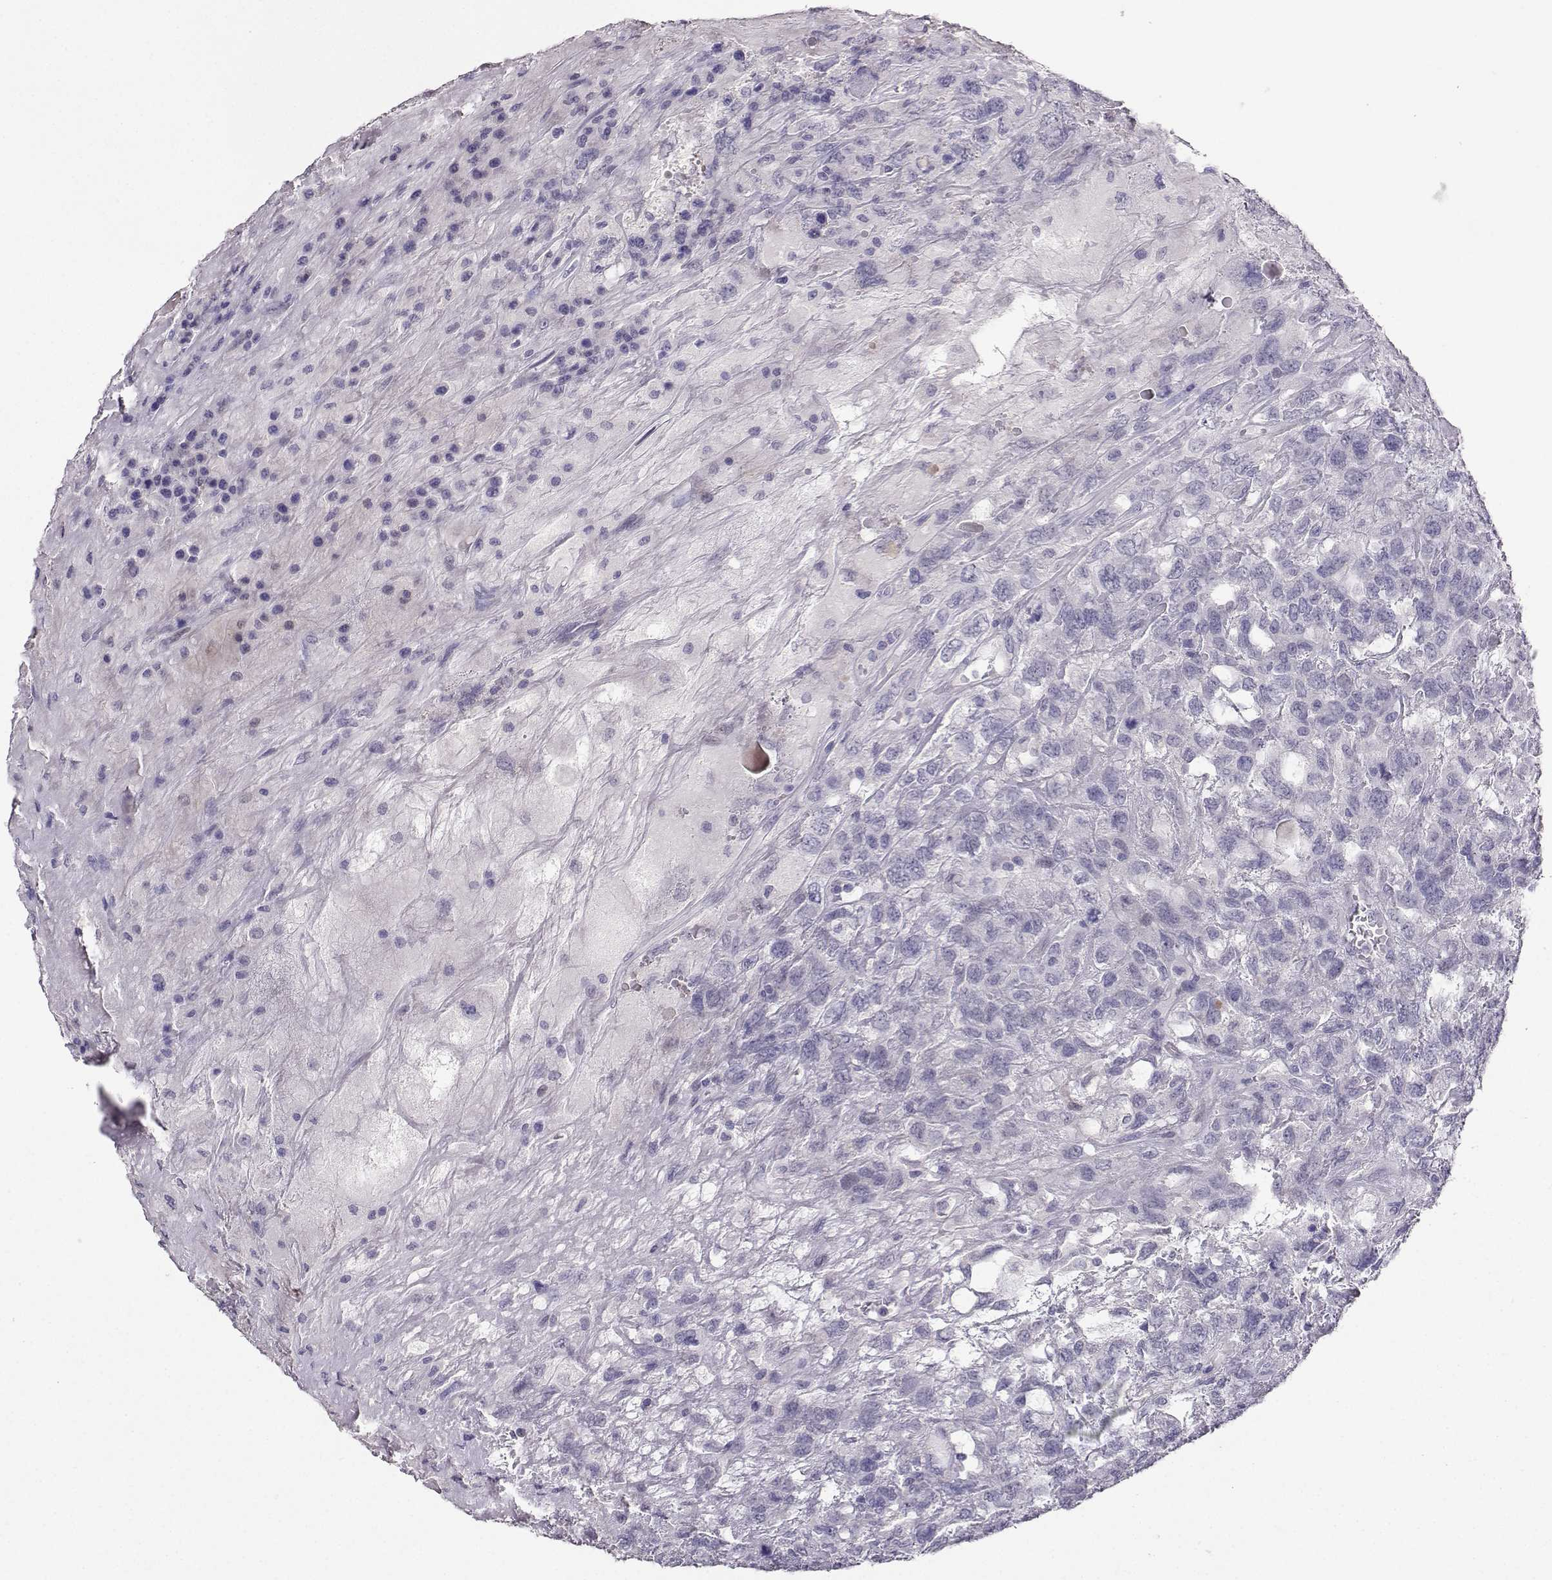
{"staining": {"intensity": "negative", "quantity": "none", "location": "none"}, "tissue": "testis cancer", "cell_type": "Tumor cells", "image_type": "cancer", "snomed": [{"axis": "morphology", "description": "Seminoma, NOS"}, {"axis": "topography", "description": "Testis"}], "caption": "High power microscopy image of an immunohistochemistry (IHC) histopathology image of testis cancer (seminoma), revealing no significant expression in tumor cells.", "gene": "CARTPT", "patient": {"sex": "male", "age": 52}}